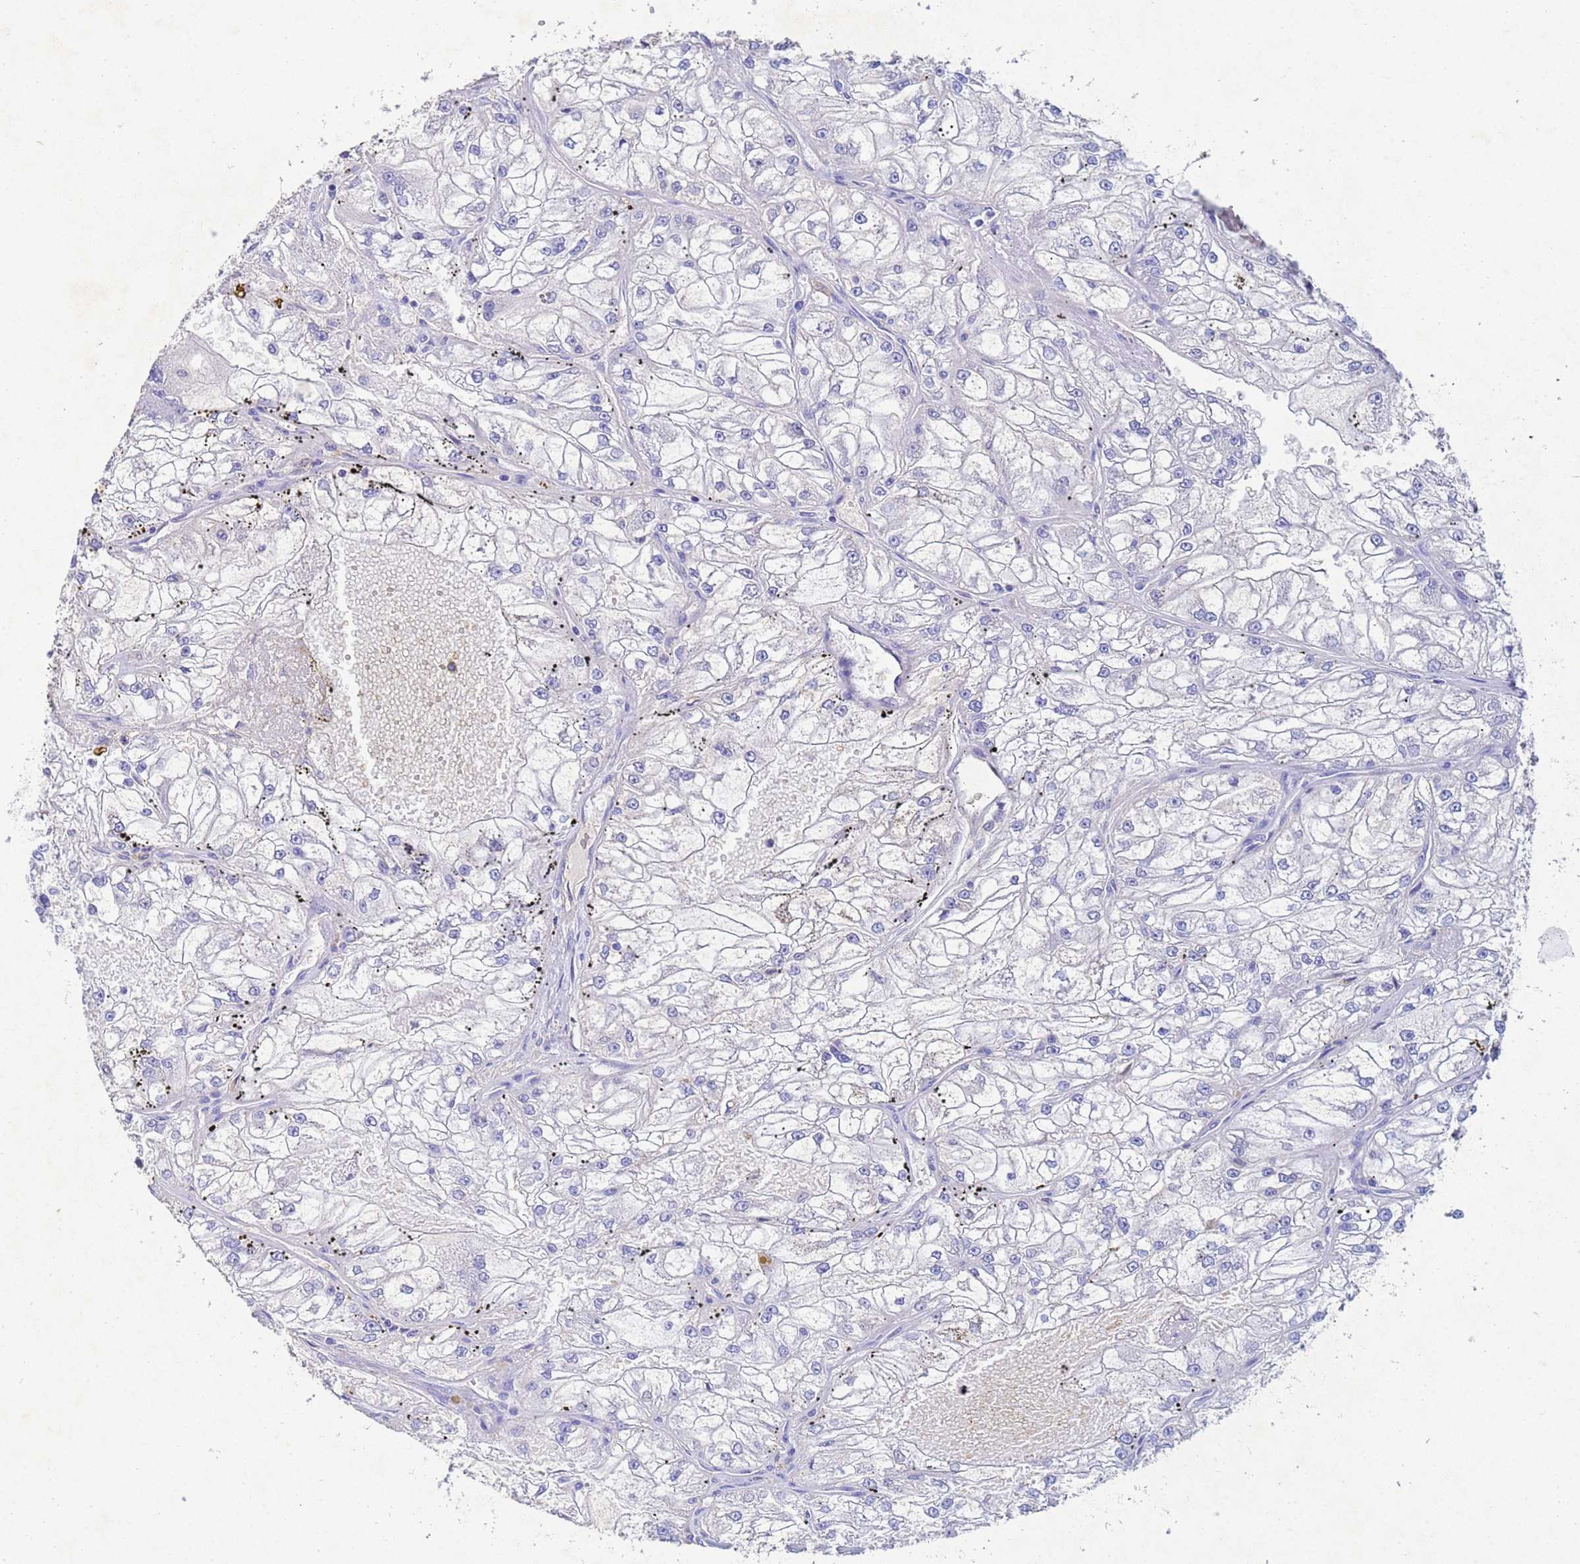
{"staining": {"intensity": "negative", "quantity": "none", "location": "none"}, "tissue": "renal cancer", "cell_type": "Tumor cells", "image_type": "cancer", "snomed": [{"axis": "morphology", "description": "Adenocarcinoma, NOS"}, {"axis": "topography", "description": "Kidney"}], "caption": "DAB immunohistochemical staining of renal cancer exhibits no significant positivity in tumor cells.", "gene": "CSTB", "patient": {"sex": "female", "age": 72}}